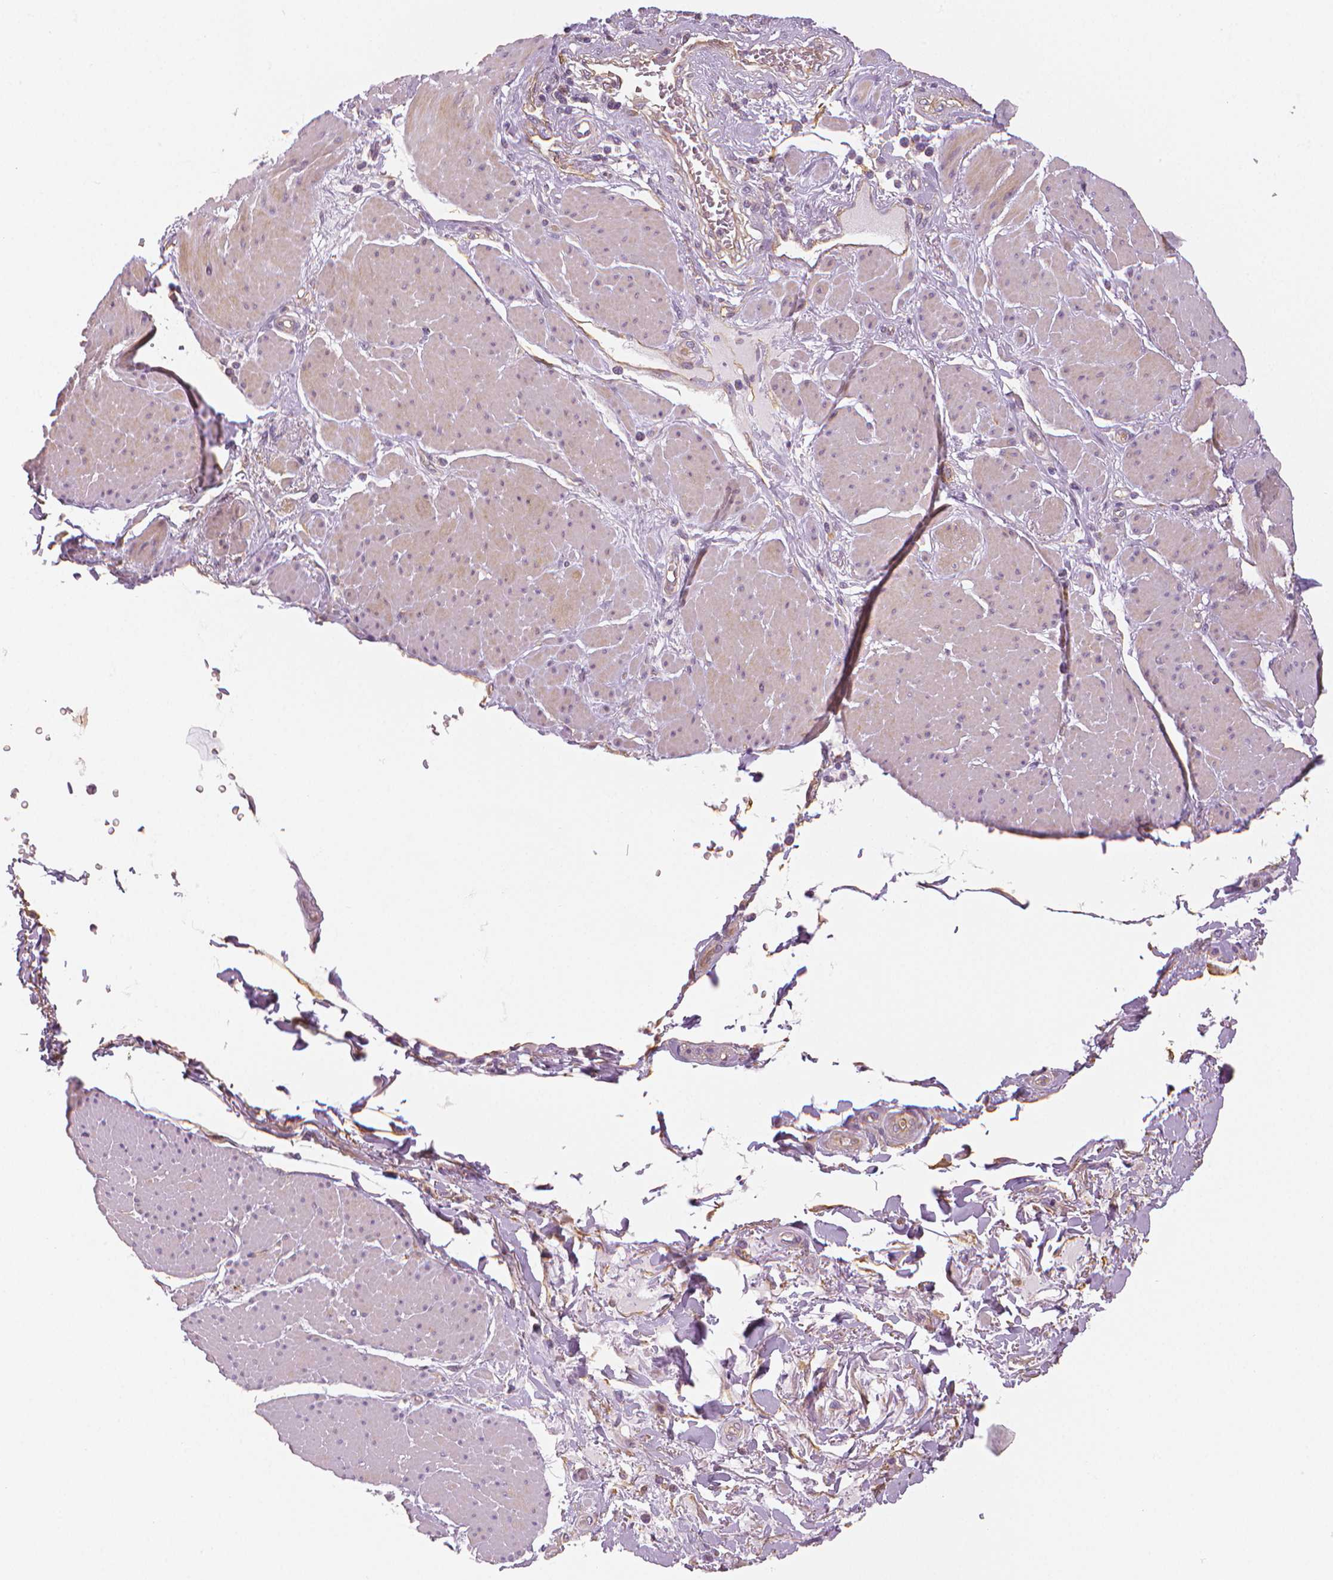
{"staining": {"intensity": "weak", "quantity": "25%-75%", "location": "cytoplasmic/membranous"}, "tissue": "adipose tissue", "cell_type": "Adipocytes", "image_type": "normal", "snomed": [{"axis": "morphology", "description": "Normal tissue, NOS"}, {"axis": "topography", "description": "Vagina"}, {"axis": "topography", "description": "Peripheral nerve tissue"}], "caption": "Adipose tissue stained for a protein demonstrates weak cytoplasmic/membranous positivity in adipocytes. The protein of interest is stained brown, and the nuclei are stained in blue (DAB IHC with brightfield microscopy, high magnification).", "gene": "MKI67", "patient": {"sex": "female", "age": 71}}